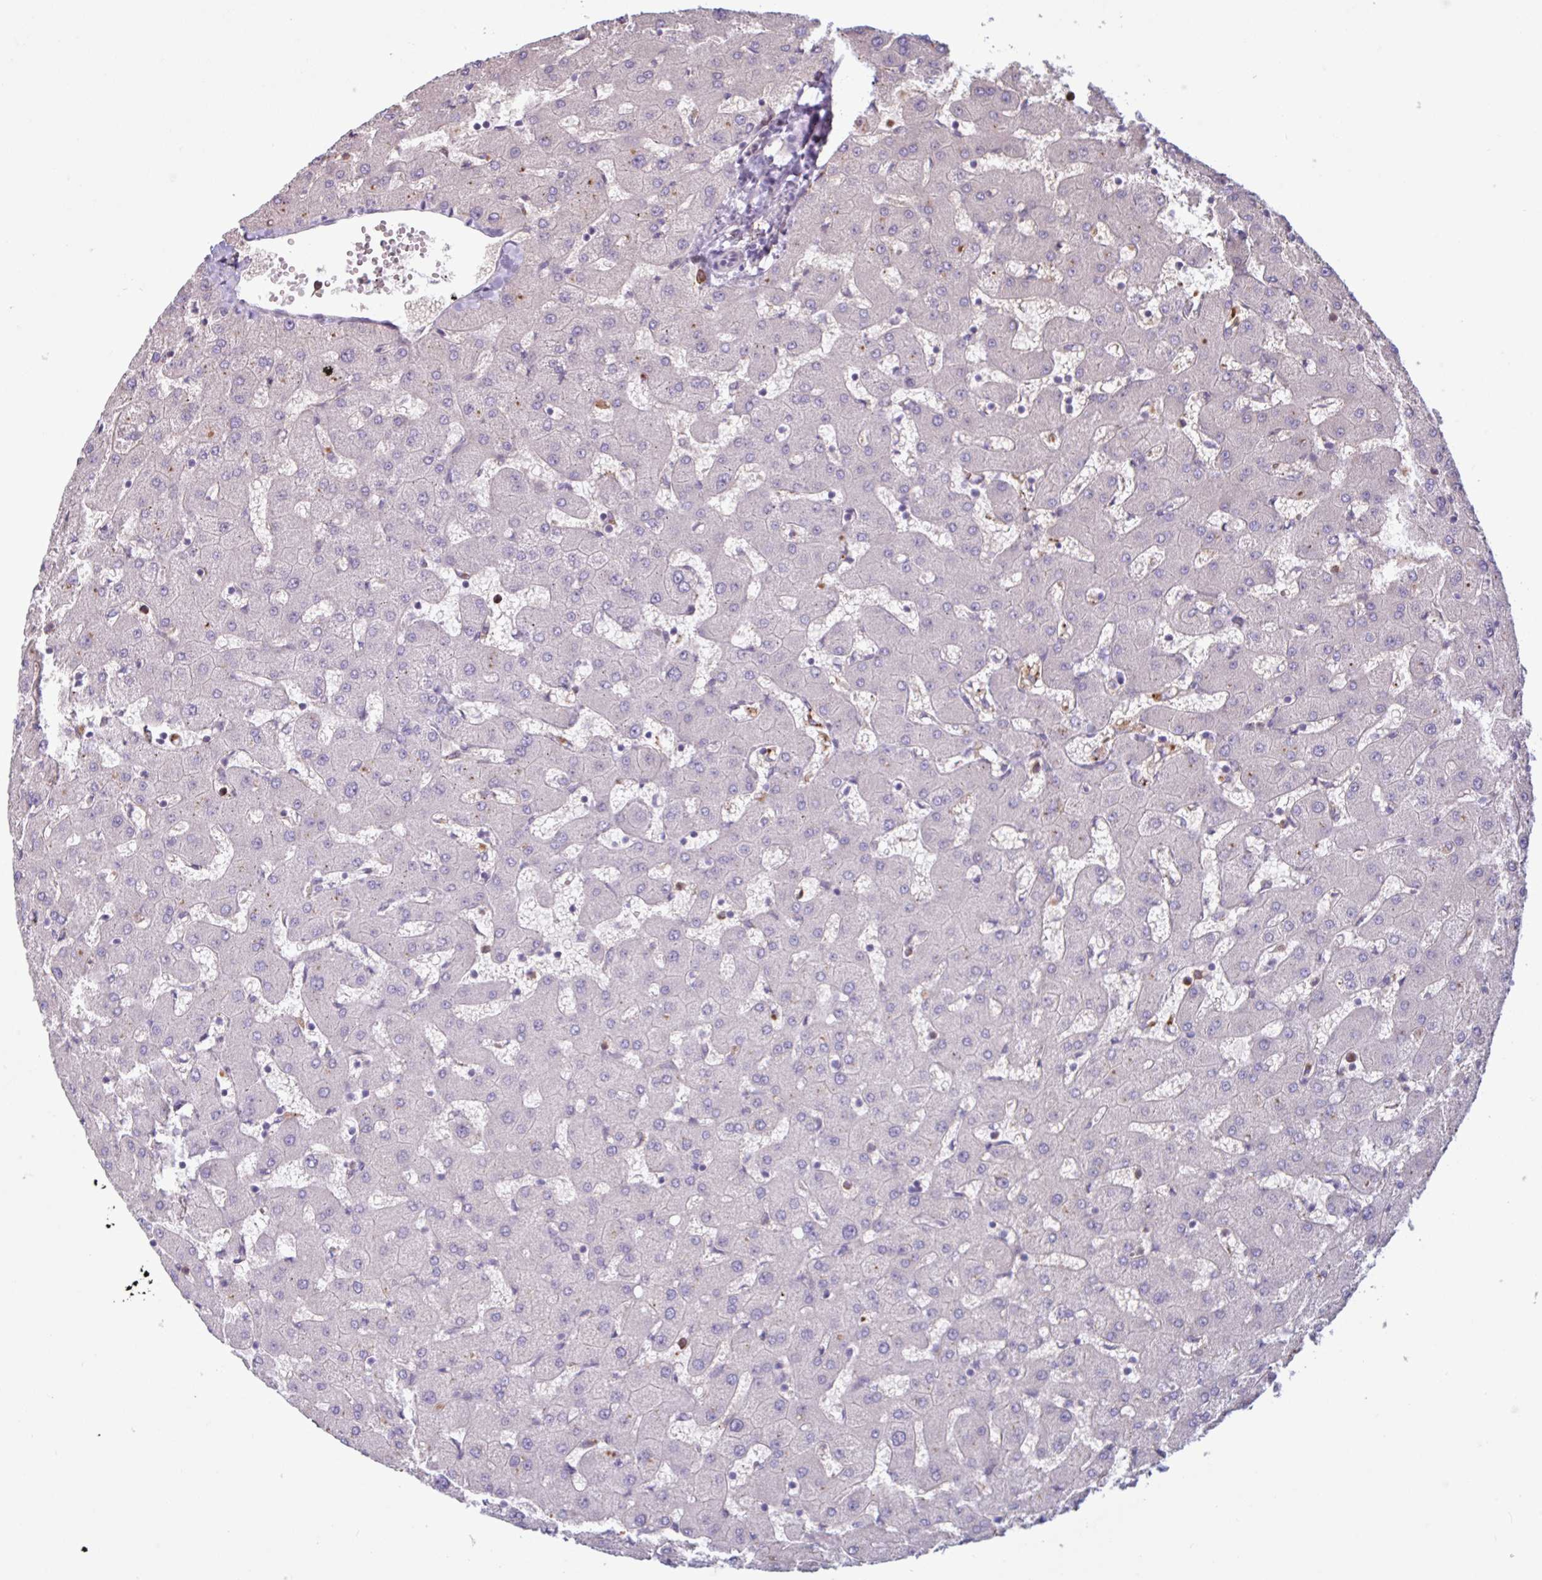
{"staining": {"intensity": "negative", "quantity": "none", "location": "none"}, "tissue": "liver", "cell_type": "Cholangiocytes", "image_type": "normal", "snomed": [{"axis": "morphology", "description": "Normal tissue, NOS"}, {"axis": "topography", "description": "Liver"}], "caption": "This is an immunohistochemistry (IHC) image of benign human liver. There is no expression in cholangiocytes.", "gene": "TAF1D", "patient": {"sex": "female", "age": 63}}